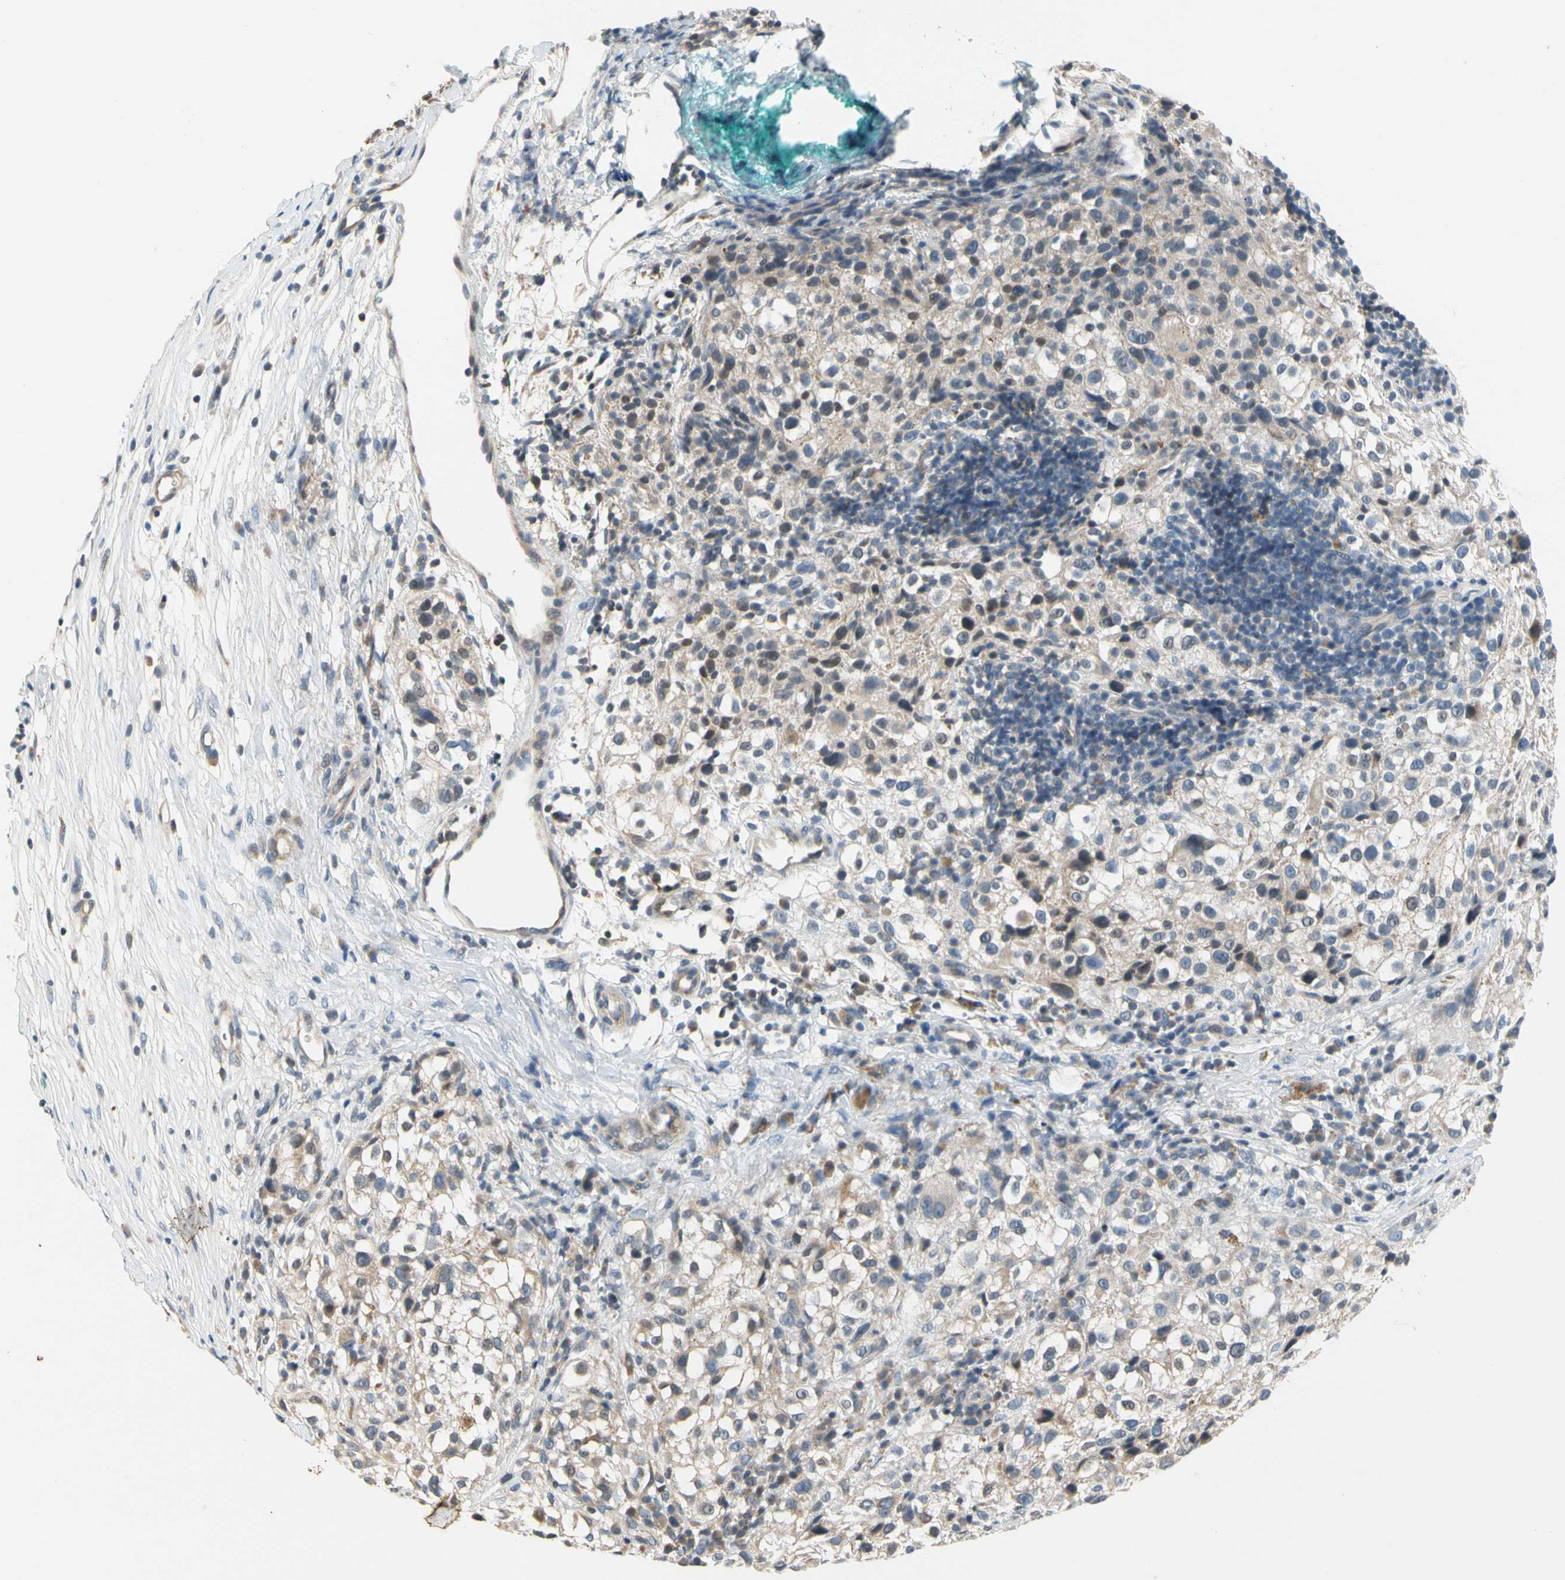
{"staining": {"intensity": "weak", "quantity": ">75%", "location": "cytoplasmic/membranous"}, "tissue": "melanoma", "cell_type": "Tumor cells", "image_type": "cancer", "snomed": [{"axis": "morphology", "description": "Necrosis, NOS"}, {"axis": "morphology", "description": "Malignant melanoma, NOS"}, {"axis": "topography", "description": "Skin"}], "caption": "High-power microscopy captured an IHC histopathology image of melanoma, revealing weak cytoplasmic/membranous expression in approximately >75% of tumor cells. (Brightfield microscopy of DAB IHC at high magnification).", "gene": "SOX30", "patient": {"sex": "female", "age": 87}}